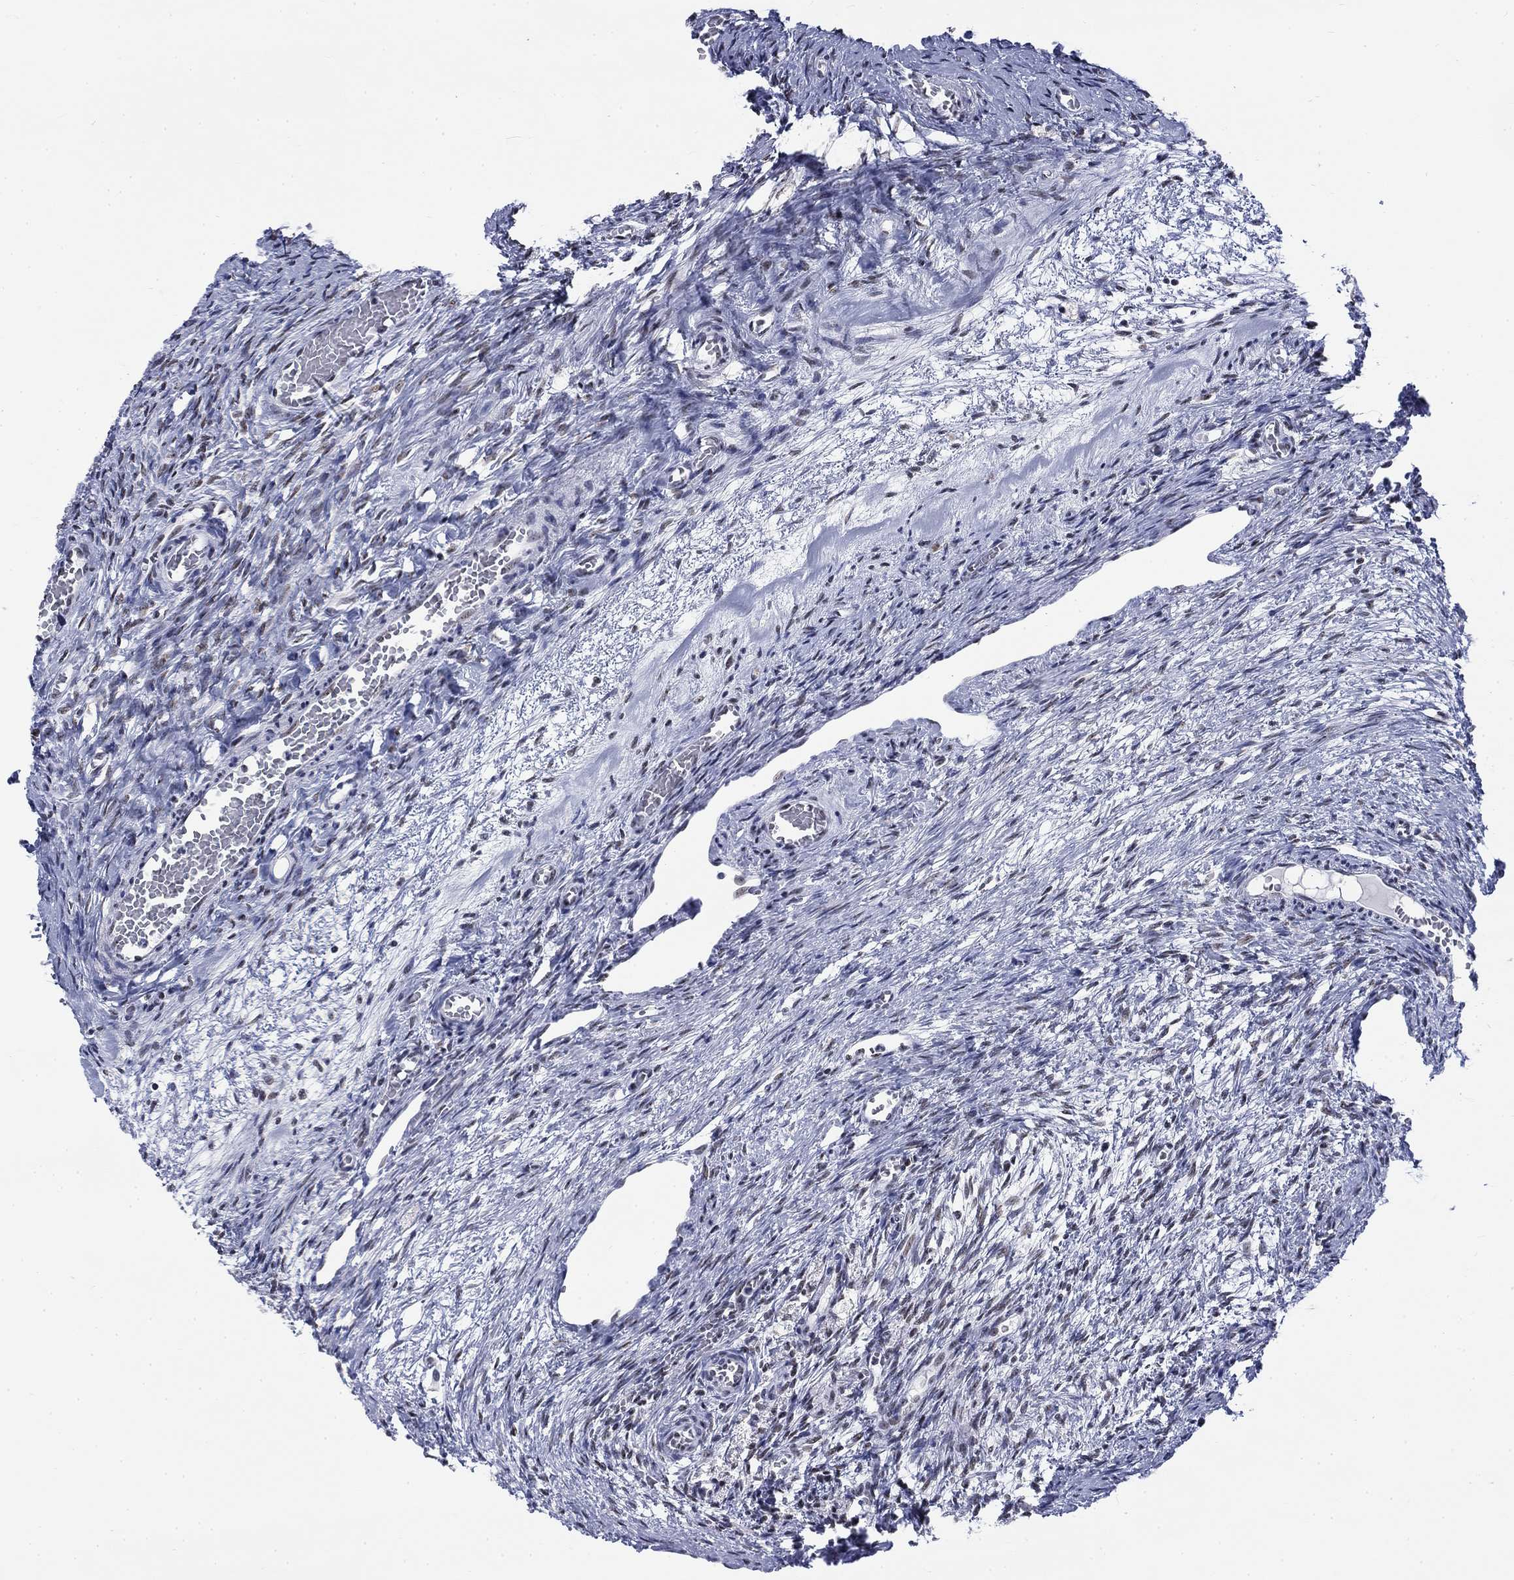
{"staining": {"intensity": "negative", "quantity": "none", "location": "none"}, "tissue": "ovary", "cell_type": "Ovarian stroma cells", "image_type": "normal", "snomed": [{"axis": "morphology", "description": "Normal tissue, NOS"}, {"axis": "topography", "description": "Ovary"}], "caption": "Immunohistochemical staining of normal ovary shows no significant positivity in ovarian stroma cells. (Brightfield microscopy of DAB immunohistochemistry at high magnification).", "gene": "CSRNP3", "patient": {"sex": "female", "age": 39}}